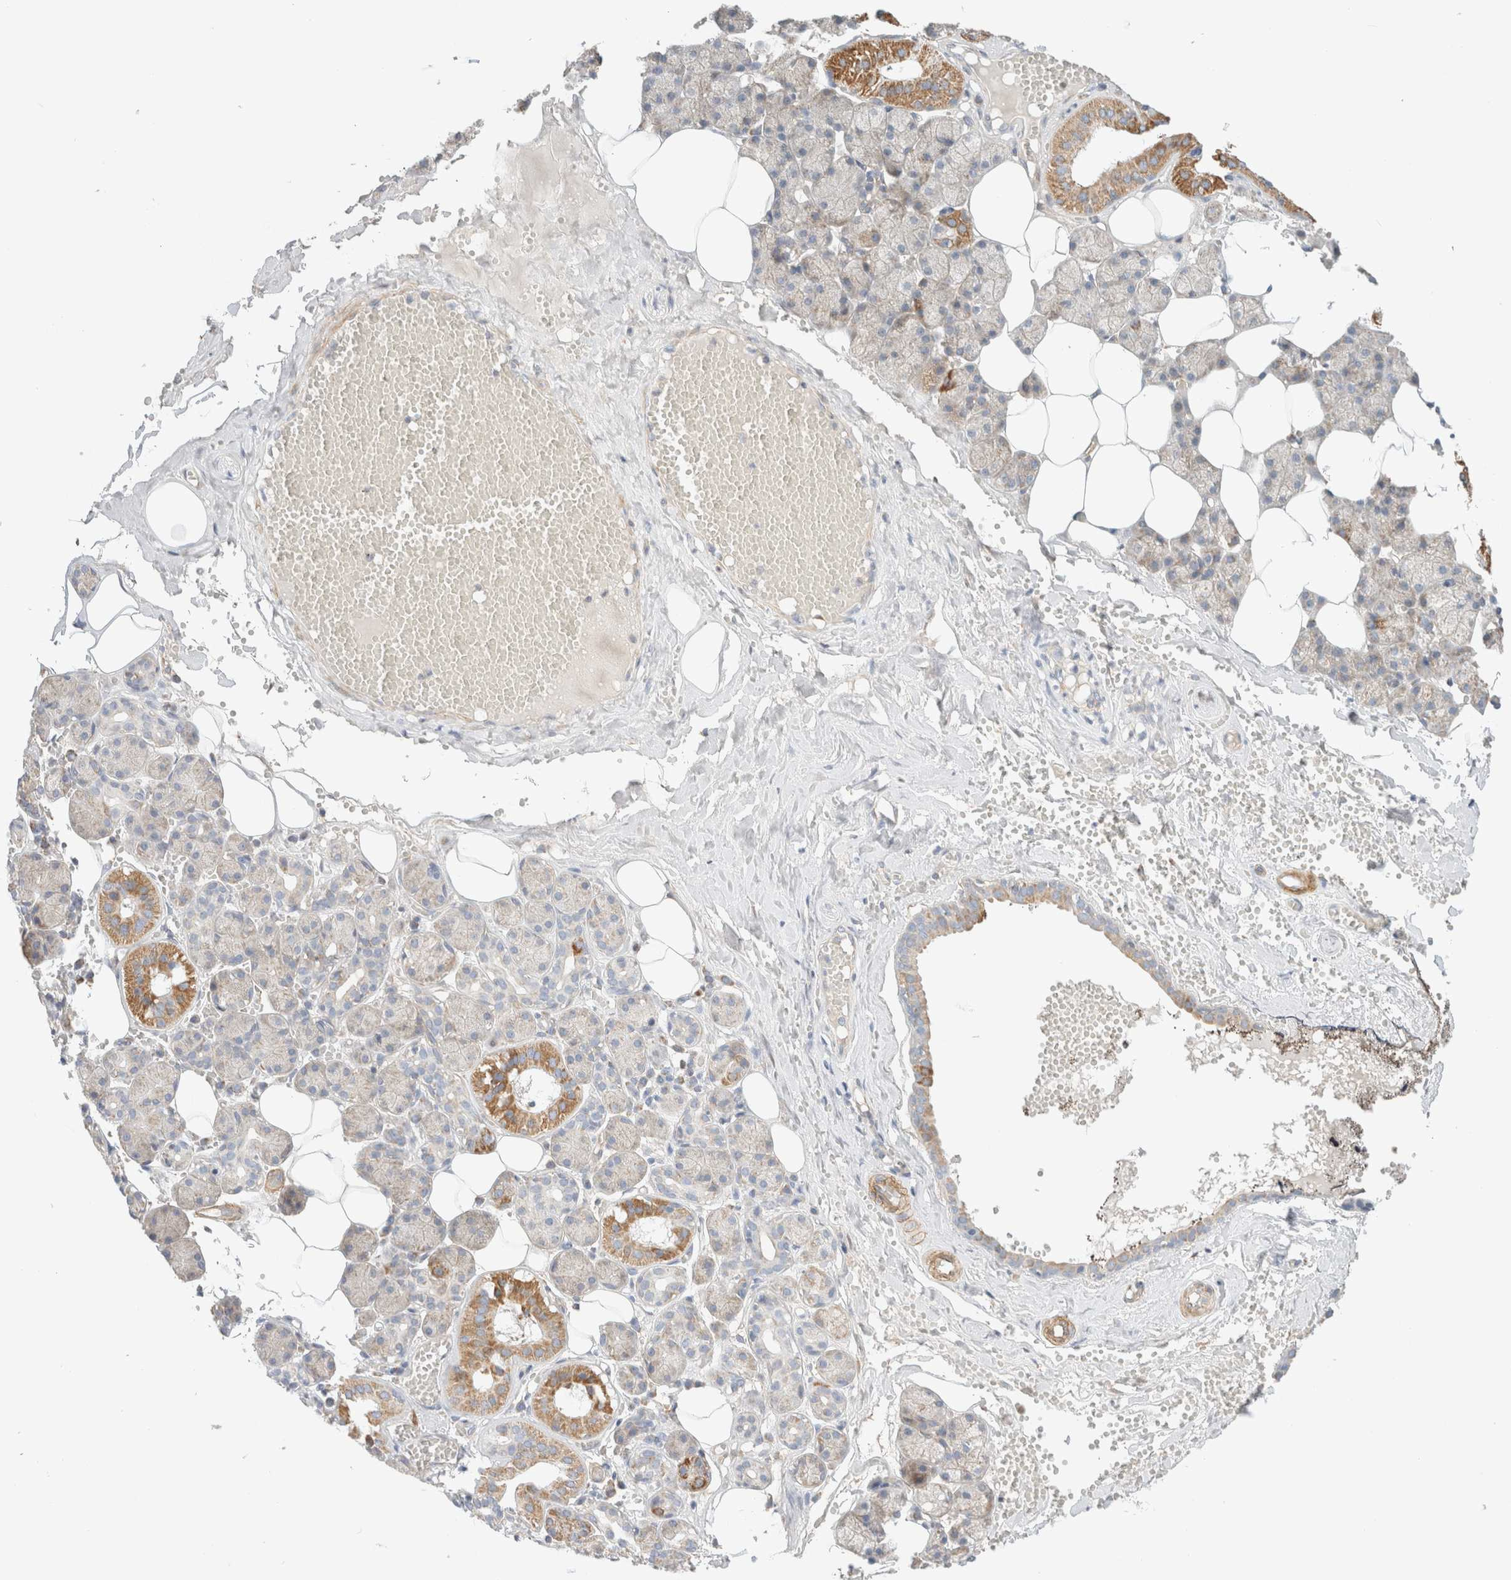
{"staining": {"intensity": "moderate", "quantity": "<25%", "location": "cytoplasmic/membranous"}, "tissue": "salivary gland", "cell_type": "Glandular cells", "image_type": "normal", "snomed": [{"axis": "morphology", "description": "Normal tissue, NOS"}, {"axis": "topography", "description": "Salivary gland"}], "caption": "Immunohistochemical staining of normal human salivary gland exhibits moderate cytoplasmic/membranous protein expression in approximately <25% of glandular cells.", "gene": "MRM3", "patient": {"sex": "male", "age": 62}}